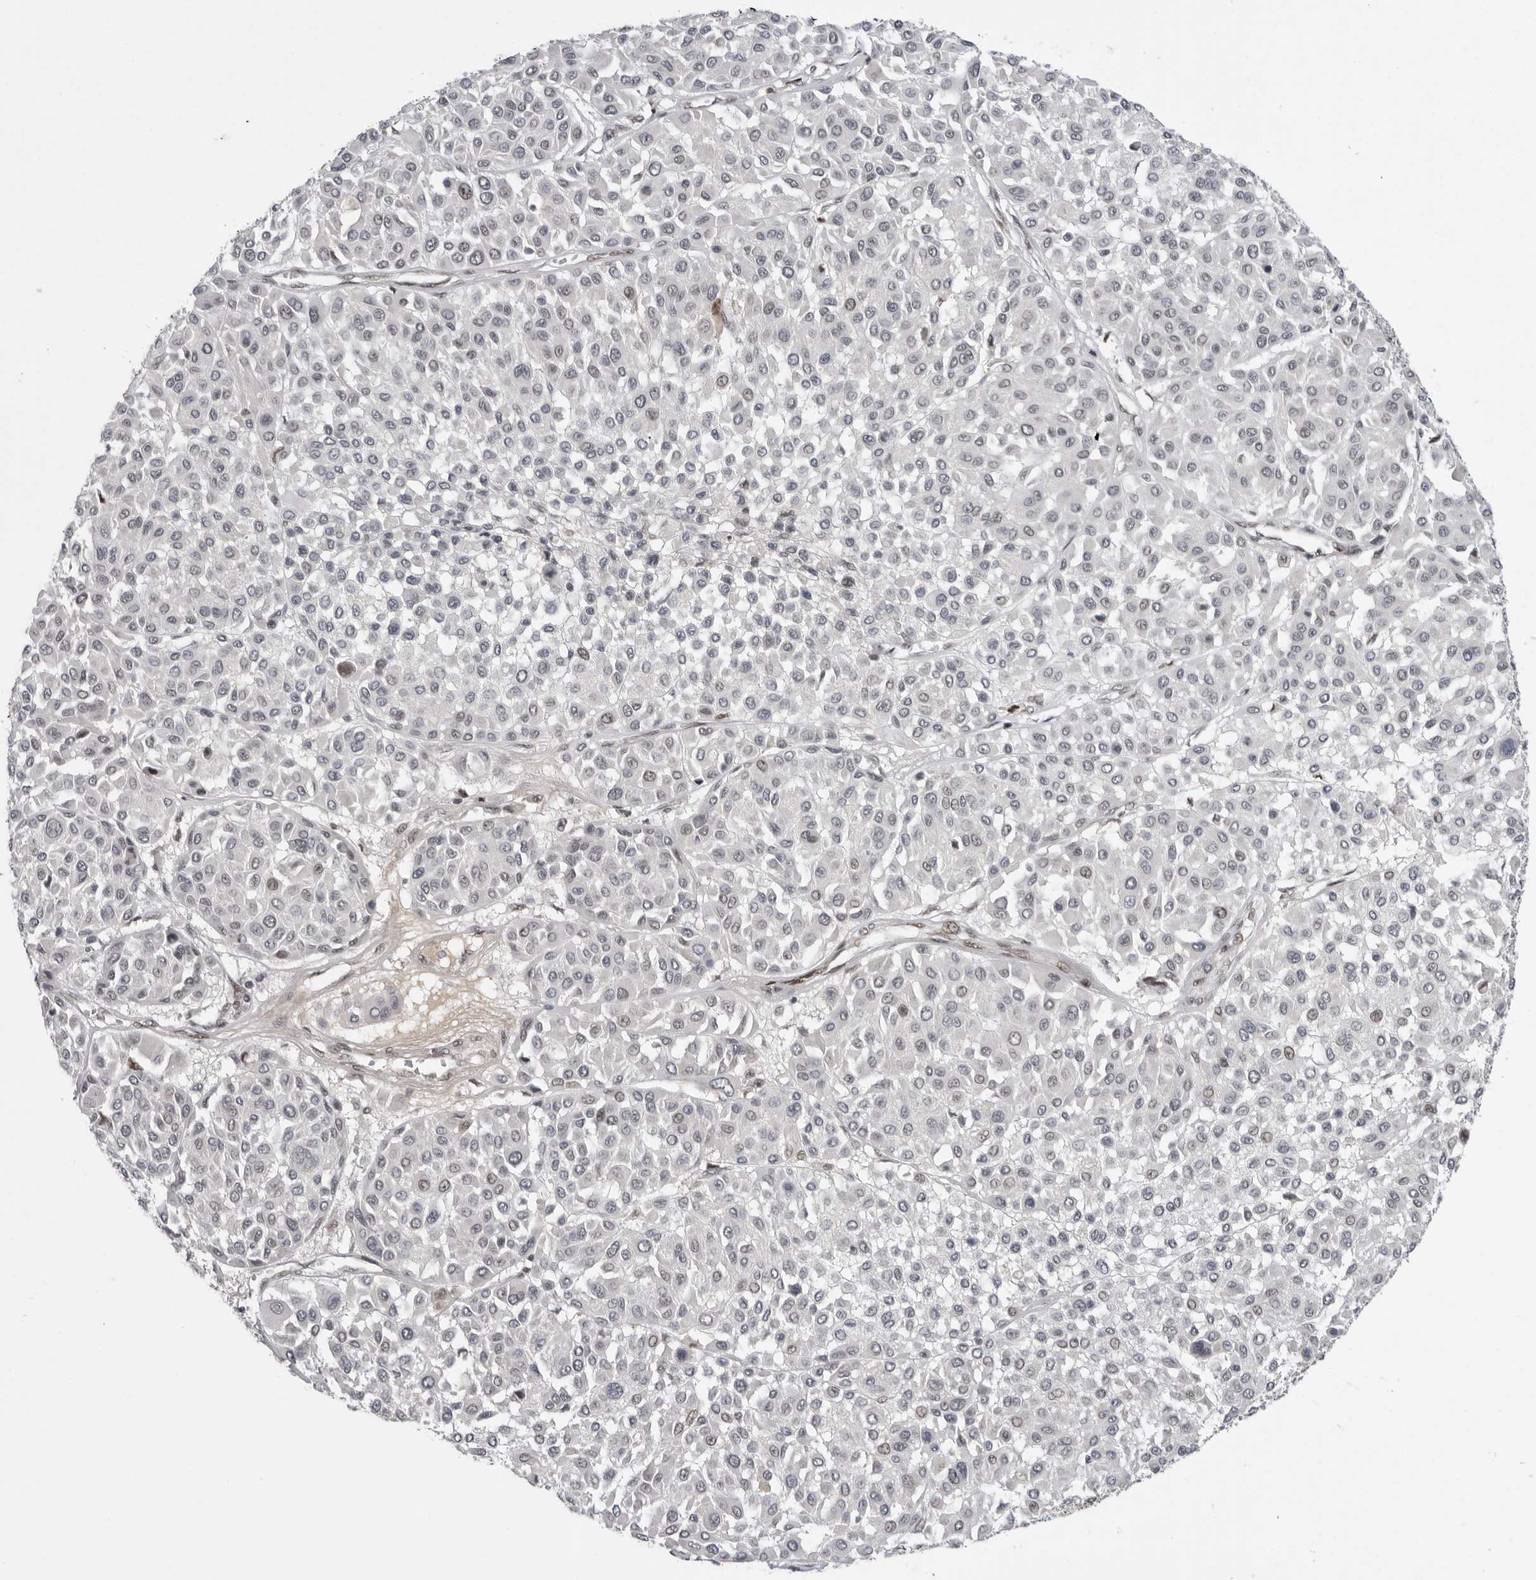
{"staining": {"intensity": "negative", "quantity": "none", "location": "none"}, "tissue": "melanoma", "cell_type": "Tumor cells", "image_type": "cancer", "snomed": [{"axis": "morphology", "description": "Malignant melanoma, Metastatic site"}, {"axis": "topography", "description": "Soft tissue"}], "caption": "DAB (3,3'-diaminobenzidine) immunohistochemical staining of human malignant melanoma (metastatic site) displays no significant expression in tumor cells.", "gene": "POU5F1", "patient": {"sex": "male", "age": 41}}